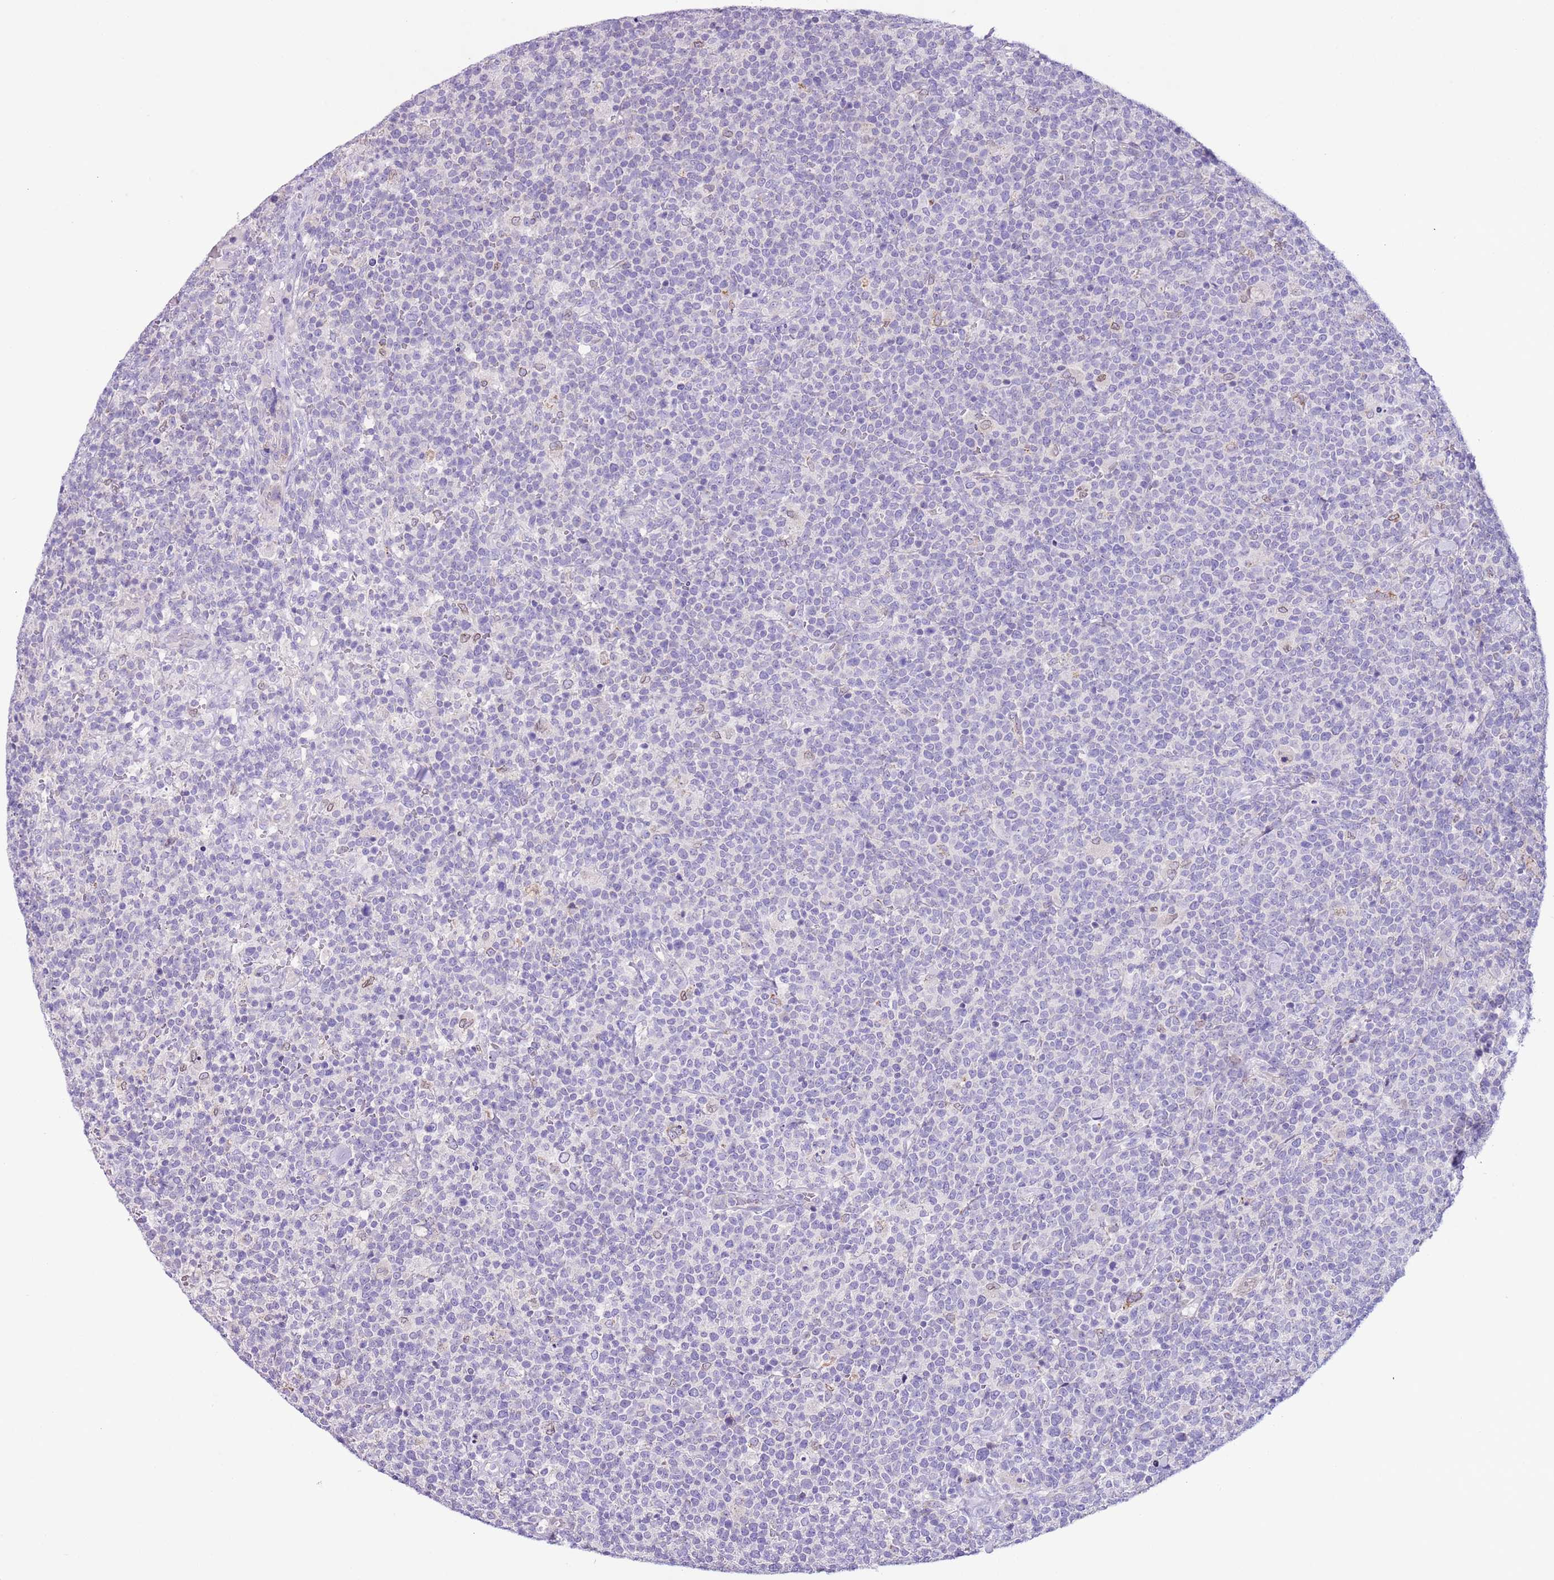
{"staining": {"intensity": "negative", "quantity": "none", "location": "none"}, "tissue": "lymphoma", "cell_type": "Tumor cells", "image_type": "cancer", "snomed": [{"axis": "morphology", "description": "Malignant lymphoma, non-Hodgkin's type, High grade"}, {"axis": "topography", "description": "Lymph node"}], "caption": "Immunohistochemical staining of human lymphoma demonstrates no significant staining in tumor cells. Brightfield microscopy of immunohistochemistry stained with DAB (3,3'-diaminobenzidine) (brown) and hematoxylin (blue), captured at high magnification.", "gene": "ZNF697", "patient": {"sex": "male", "age": 61}}